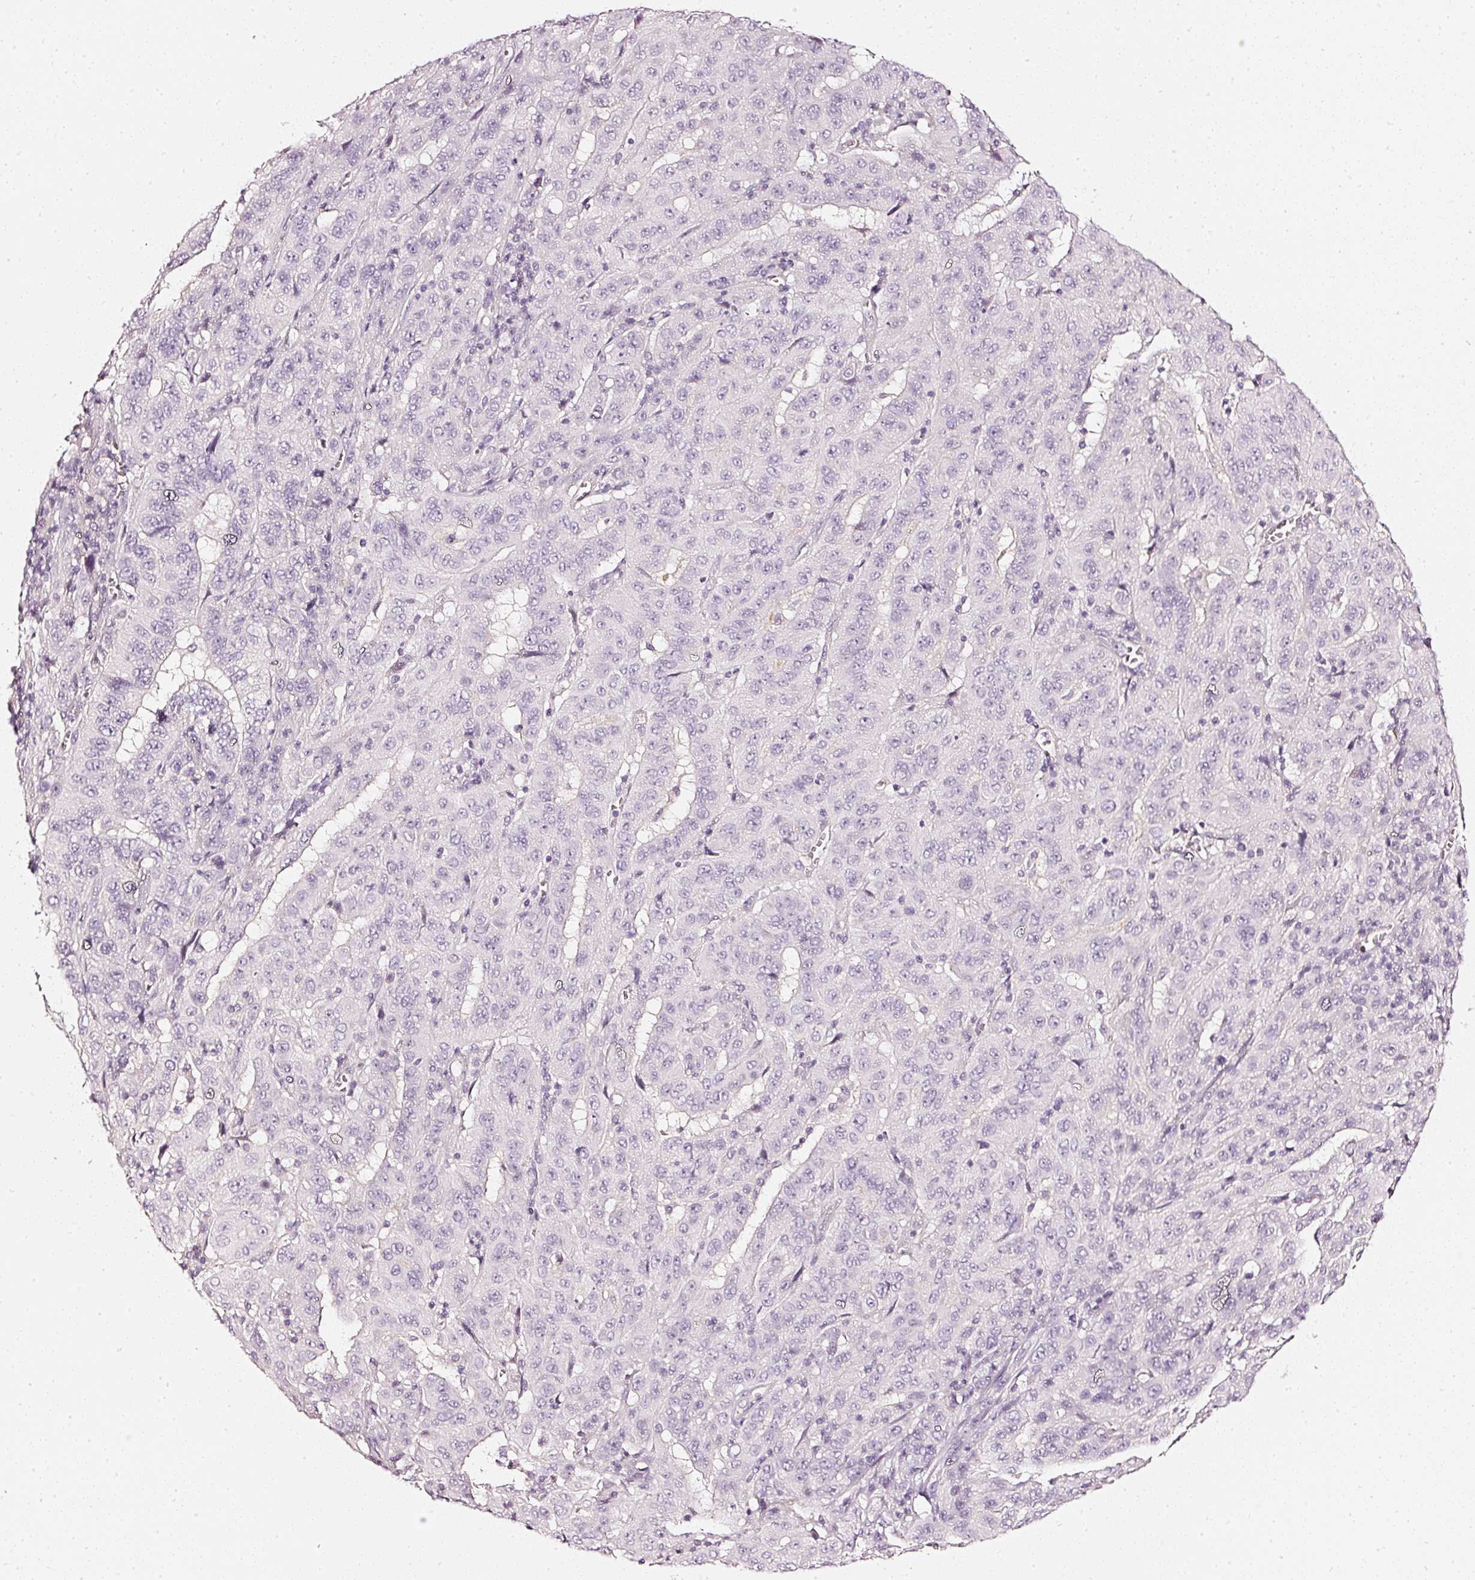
{"staining": {"intensity": "negative", "quantity": "none", "location": "none"}, "tissue": "pancreatic cancer", "cell_type": "Tumor cells", "image_type": "cancer", "snomed": [{"axis": "morphology", "description": "Adenocarcinoma, NOS"}, {"axis": "topography", "description": "Pancreas"}], "caption": "Immunohistochemistry of human pancreatic cancer (adenocarcinoma) demonstrates no positivity in tumor cells.", "gene": "CNP", "patient": {"sex": "male", "age": 63}}